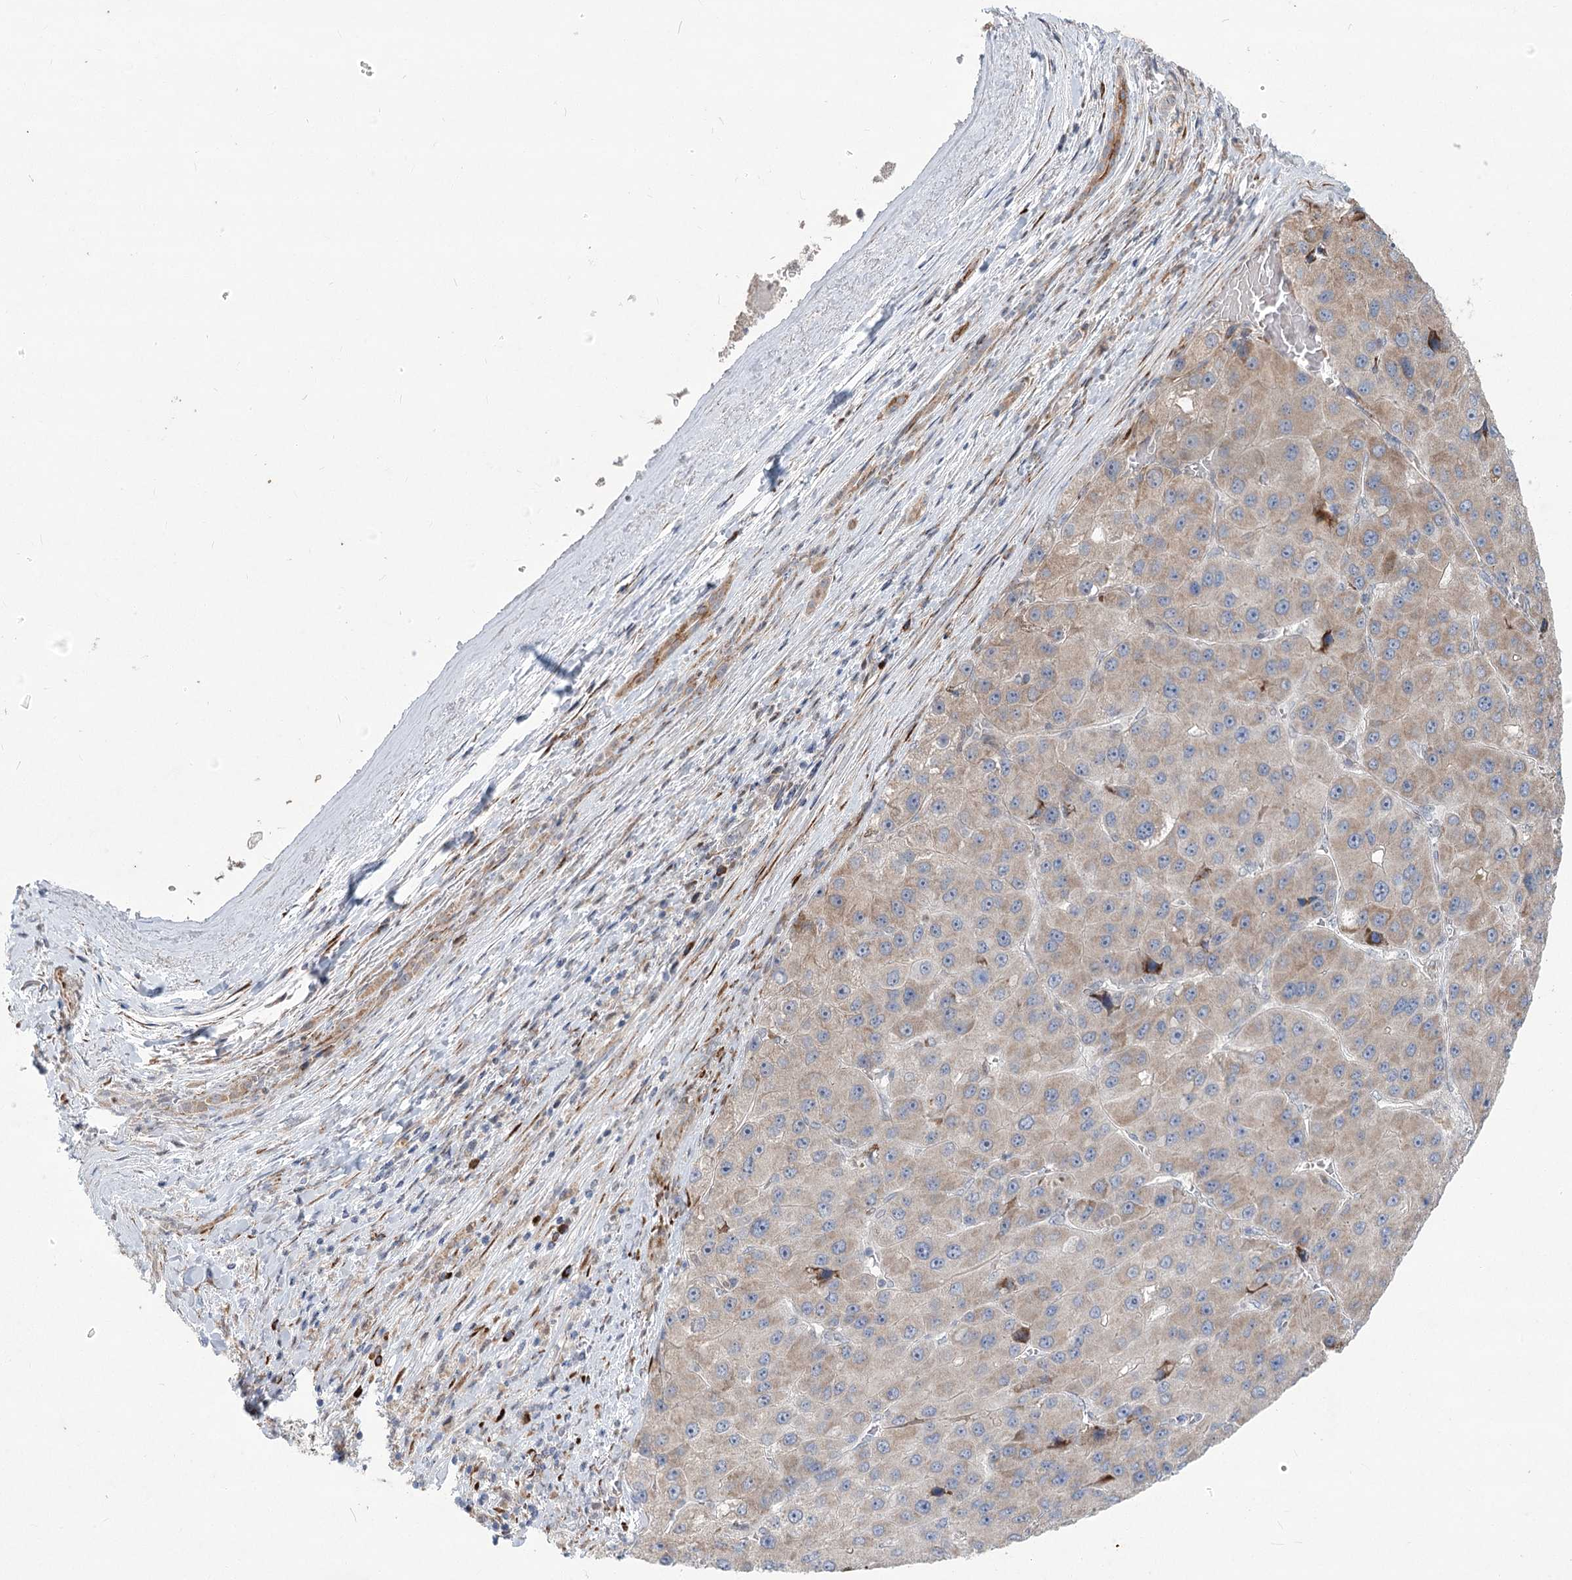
{"staining": {"intensity": "weak", "quantity": "25%-75%", "location": "cytoplasmic/membranous"}, "tissue": "liver cancer", "cell_type": "Tumor cells", "image_type": "cancer", "snomed": [{"axis": "morphology", "description": "Carcinoma, Hepatocellular, NOS"}, {"axis": "topography", "description": "Liver"}], "caption": "Liver cancer tissue reveals weak cytoplasmic/membranous expression in about 25%-75% of tumor cells, visualized by immunohistochemistry. Using DAB (brown) and hematoxylin (blue) stains, captured at high magnification using brightfield microscopy.", "gene": "GCNT4", "patient": {"sex": "female", "age": 73}}